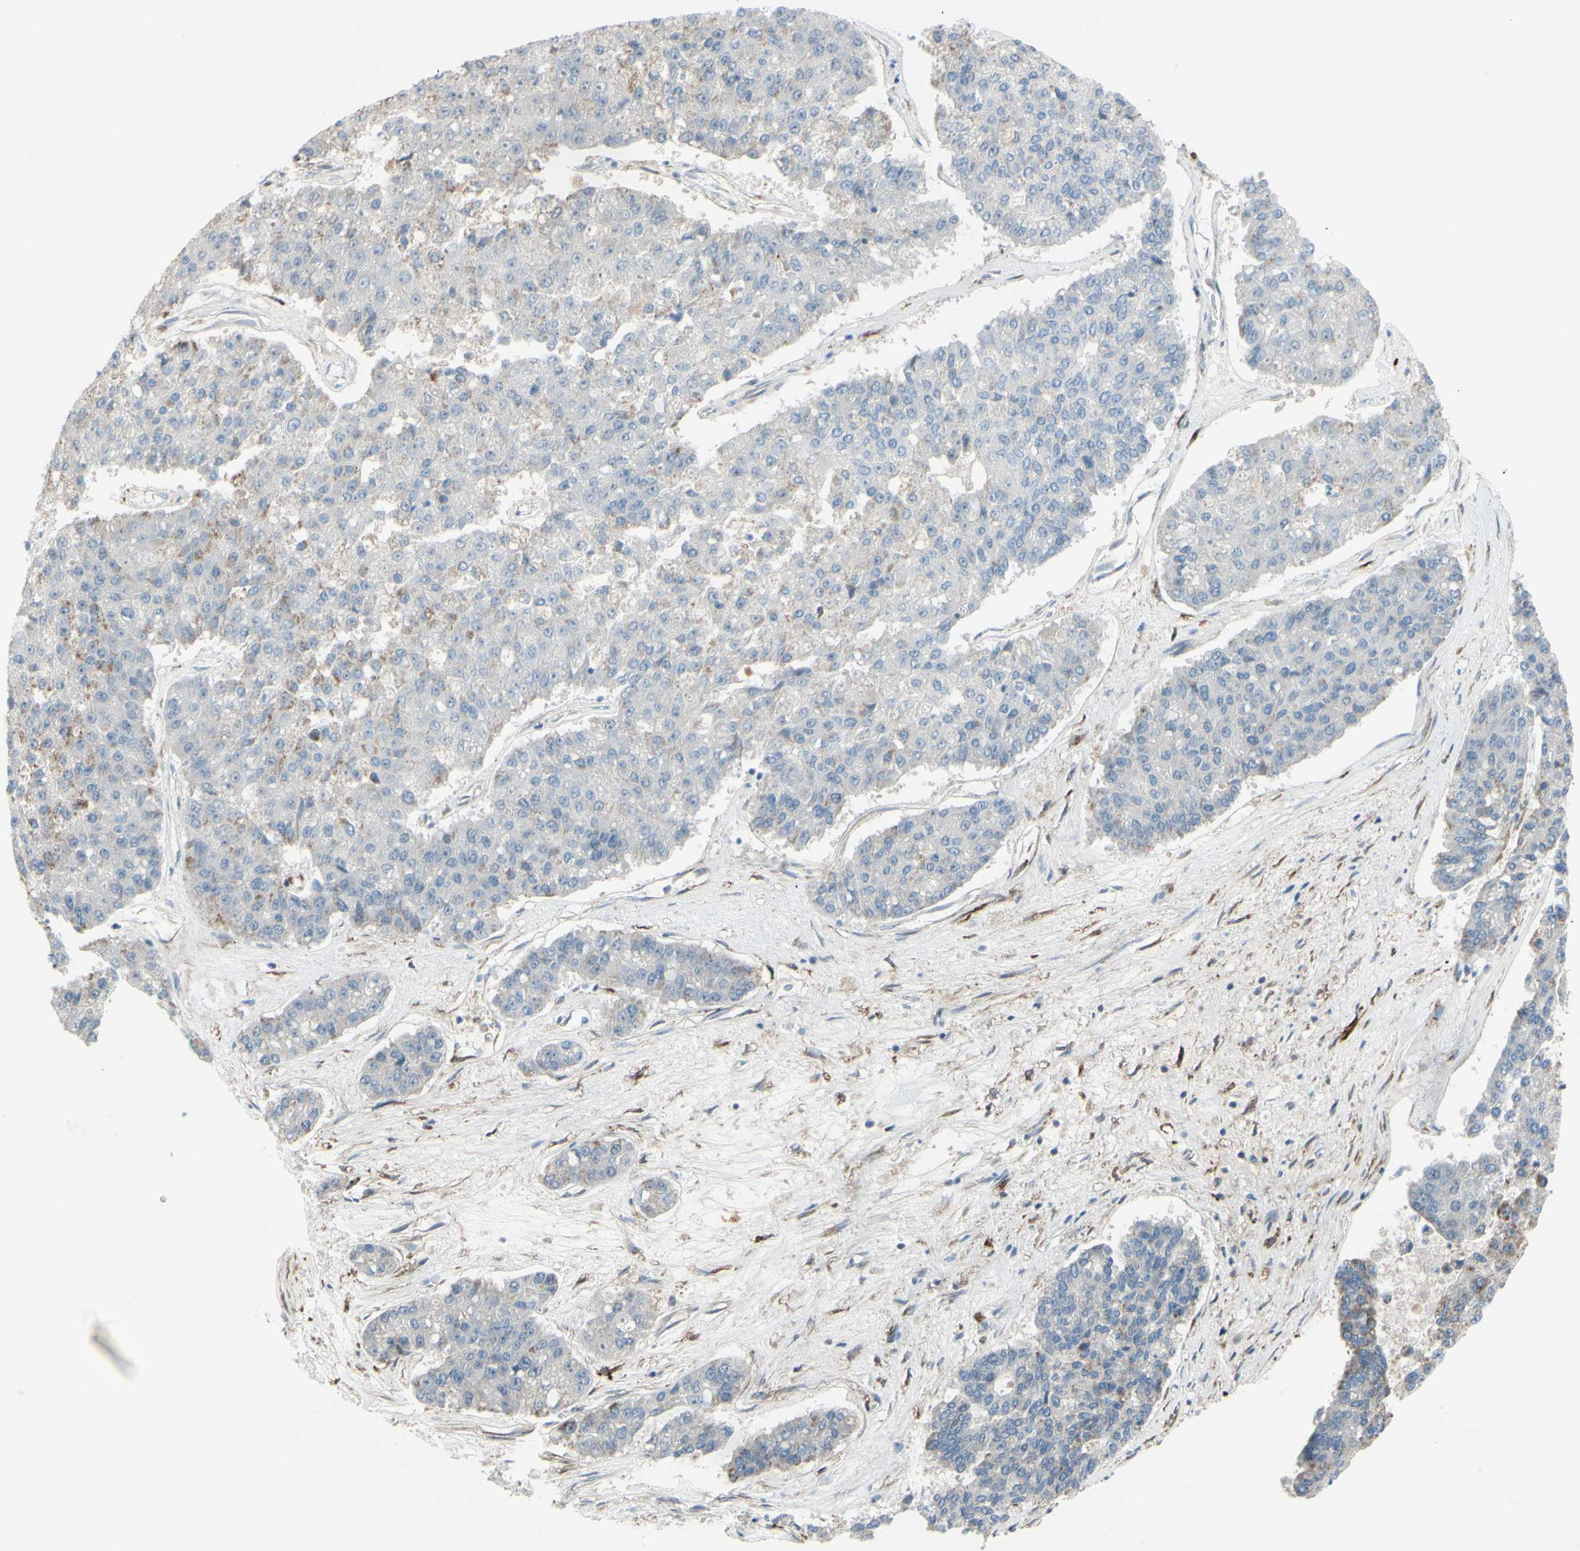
{"staining": {"intensity": "weak", "quantity": "<25%", "location": "cytoplasmic/membranous"}, "tissue": "pancreatic cancer", "cell_type": "Tumor cells", "image_type": "cancer", "snomed": [{"axis": "morphology", "description": "Adenocarcinoma, NOS"}, {"axis": "topography", "description": "Pancreas"}], "caption": "The immunohistochemistry photomicrograph has no significant positivity in tumor cells of adenocarcinoma (pancreatic) tissue. Brightfield microscopy of immunohistochemistry (IHC) stained with DAB (brown) and hematoxylin (blue), captured at high magnification.", "gene": "PRAF2", "patient": {"sex": "male", "age": 50}}